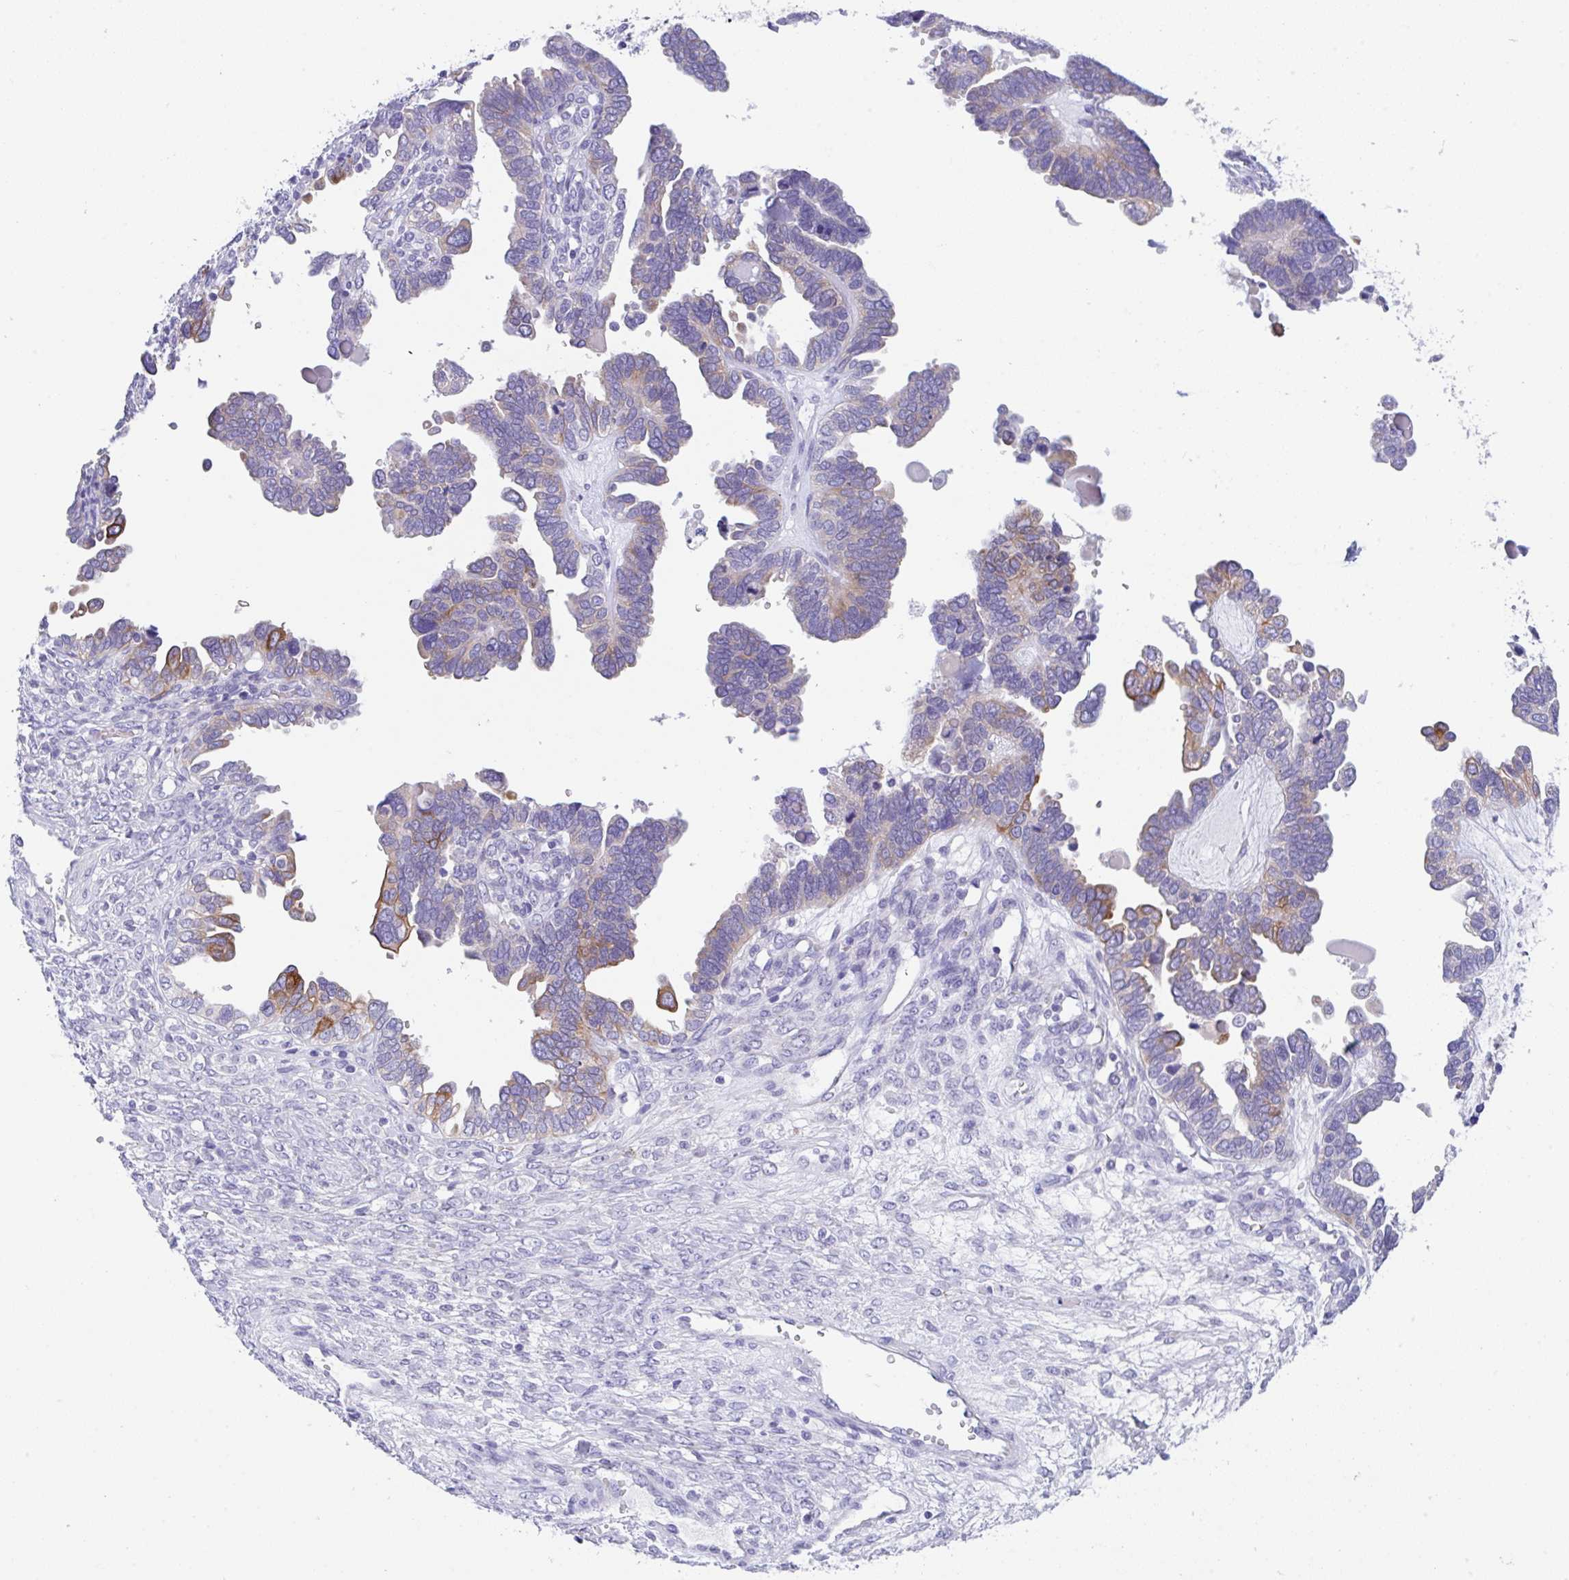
{"staining": {"intensity": "moderate", "quantity": "<25%", "location": "cytoplasmic/membranous"}, "tissue": "ovarian cancer", "cell_type": "Tumor cells", "image_type": "cancer", "snomed": [{"axis": "morphology", "description": "Cystadenocarcinoma, serous, NOS"}, {"axis": "topography", "description": "Ovary"}], "caption": "A histopathology image of serous cystadenocarcinoma (ovarian) stained for a protein displays moderate cytoplasmic/membranous brown staining in tumor cells.", "gene": "TRAF4", "patient": {"sex": "female", "age": 51}}